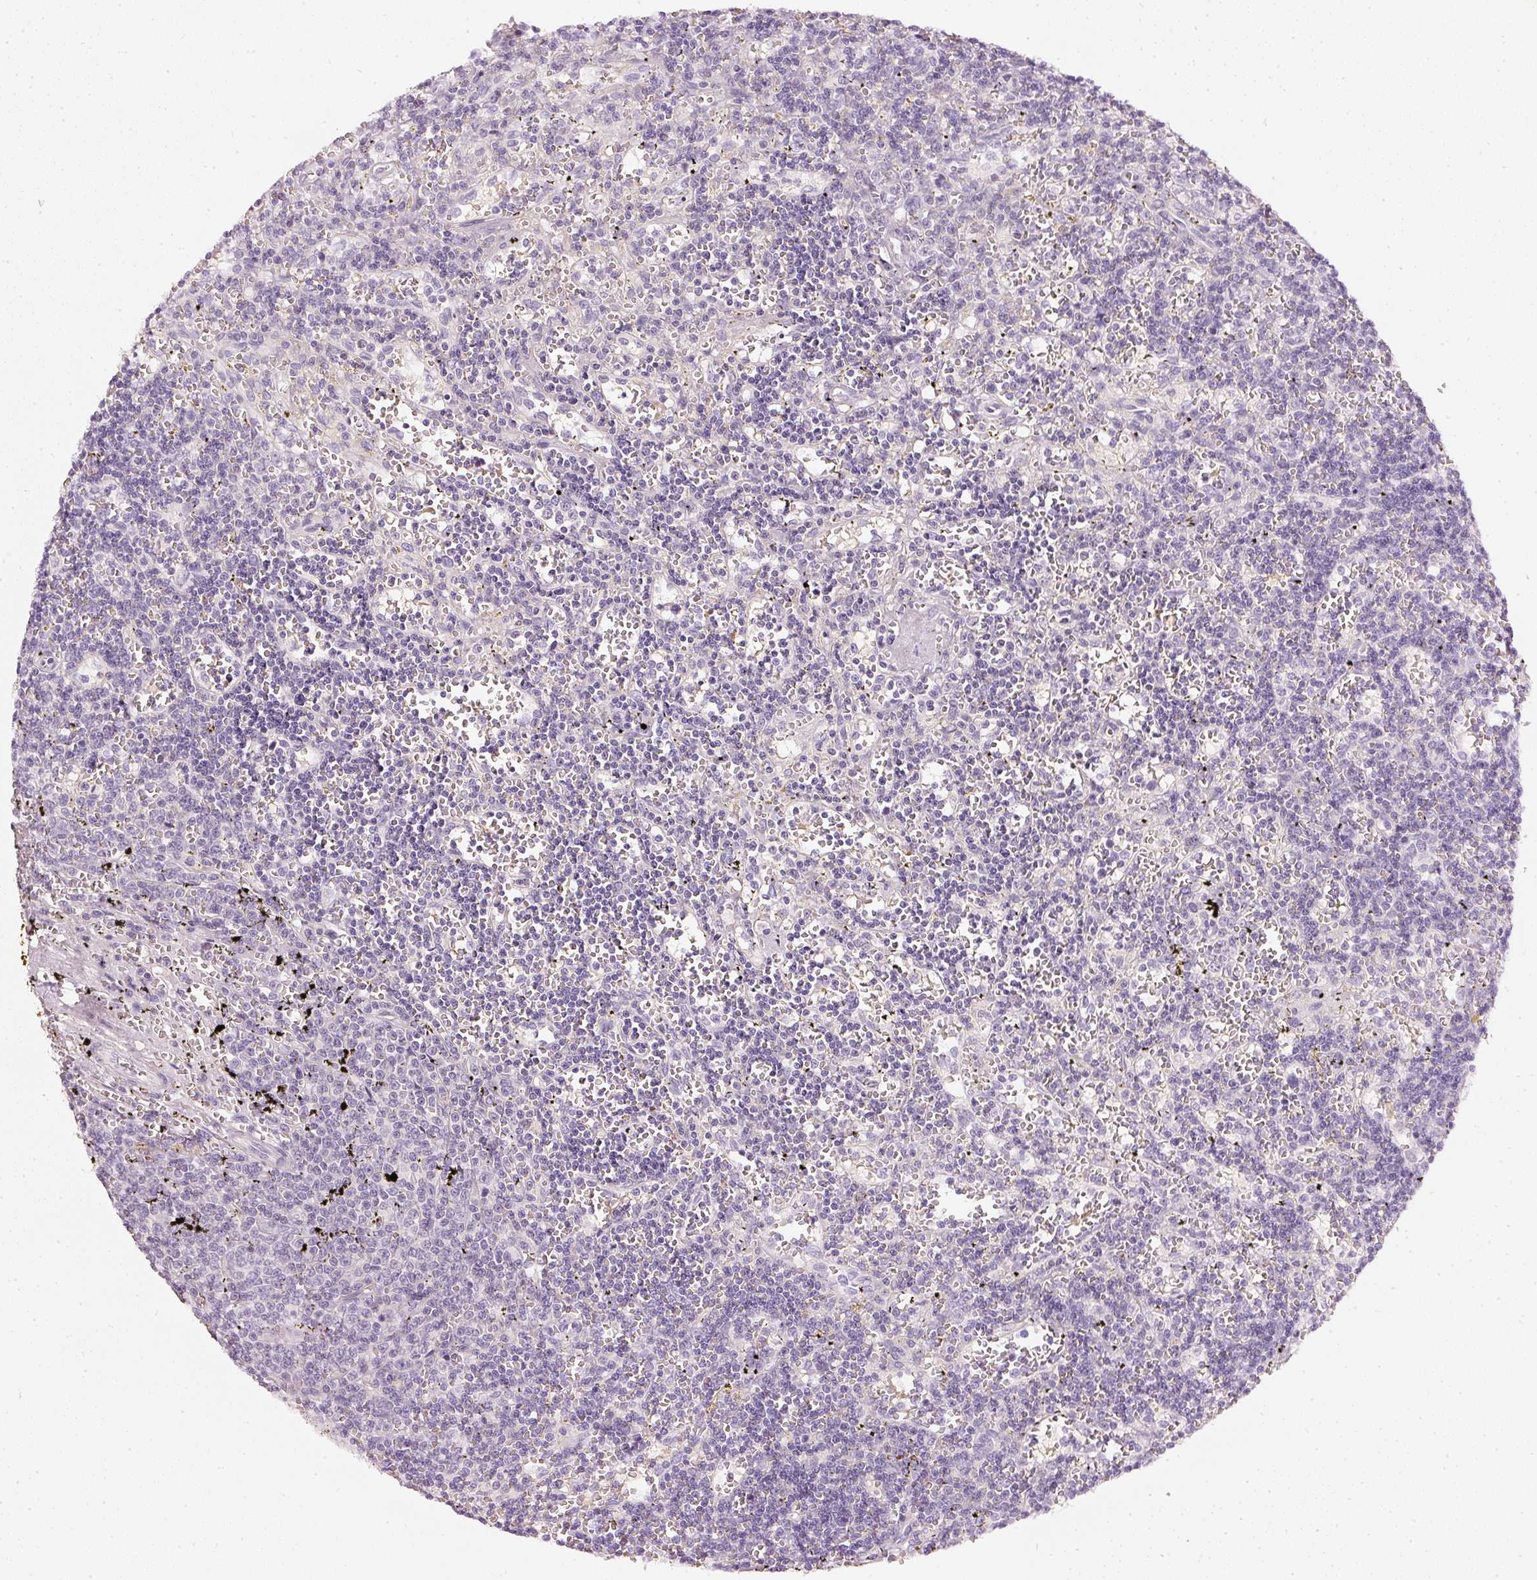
{"staining": {"intensity": "negative", "quantity": "none", "location": "none"}, "tissue": "lymphoma", "cell_type": "Tumor cells", "image_type": "cancer", "snomed": [{"axis": "morphology", "description": "Malignant lymphoma, non-Hodgkin's type, Low grade"}, {"axis": "topography", "description": "Spleen"}], "caption": "A photomicrograph of malignant lymphoma, non-Hodgkin's type (low-grade) stained for a protein reveals no brown staining in tumor cells.", "gene": "CNP", "patient": {"sex": "male", "age": 60}}